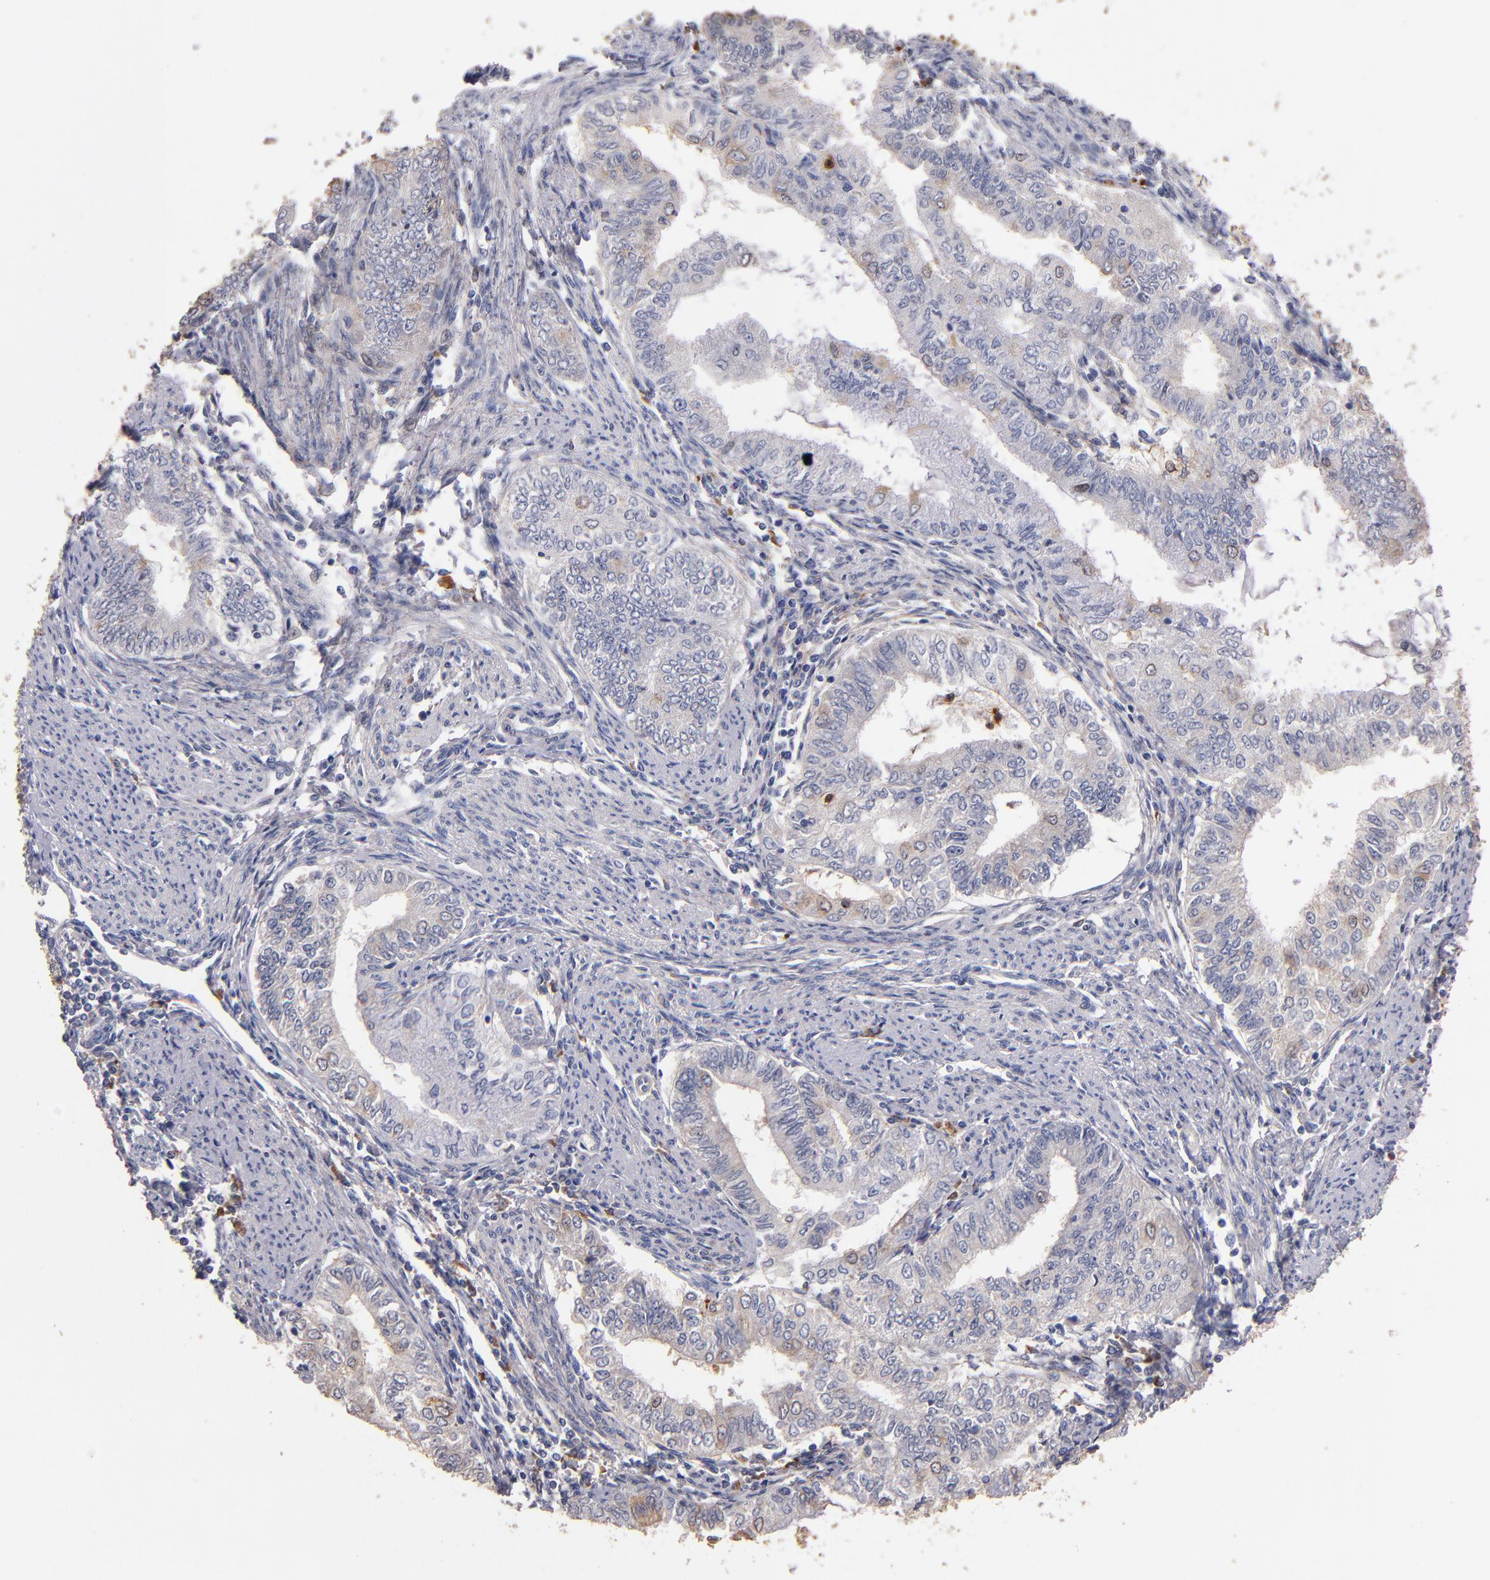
{"staining": {"intensity": "weak", "quantity": "<25%", "location": "cytoplasmic/membranous"}, "tissue": "endometrial cancer", "cell_type": "Tumor cells", "image_type": "cancer", "snomed": [{"axis": "morphology", "description": "Adenocarcinoma, NOS"}, {"axis": "topography", "description": "Endometrium"}], "caption": "This is an immunohistochemistry photomicrograph of endometrial adenocarcinoma. There is no staining in tumor cells.", "gene": "TTLL12", "patient": {"sex": "female", "age": 66}}